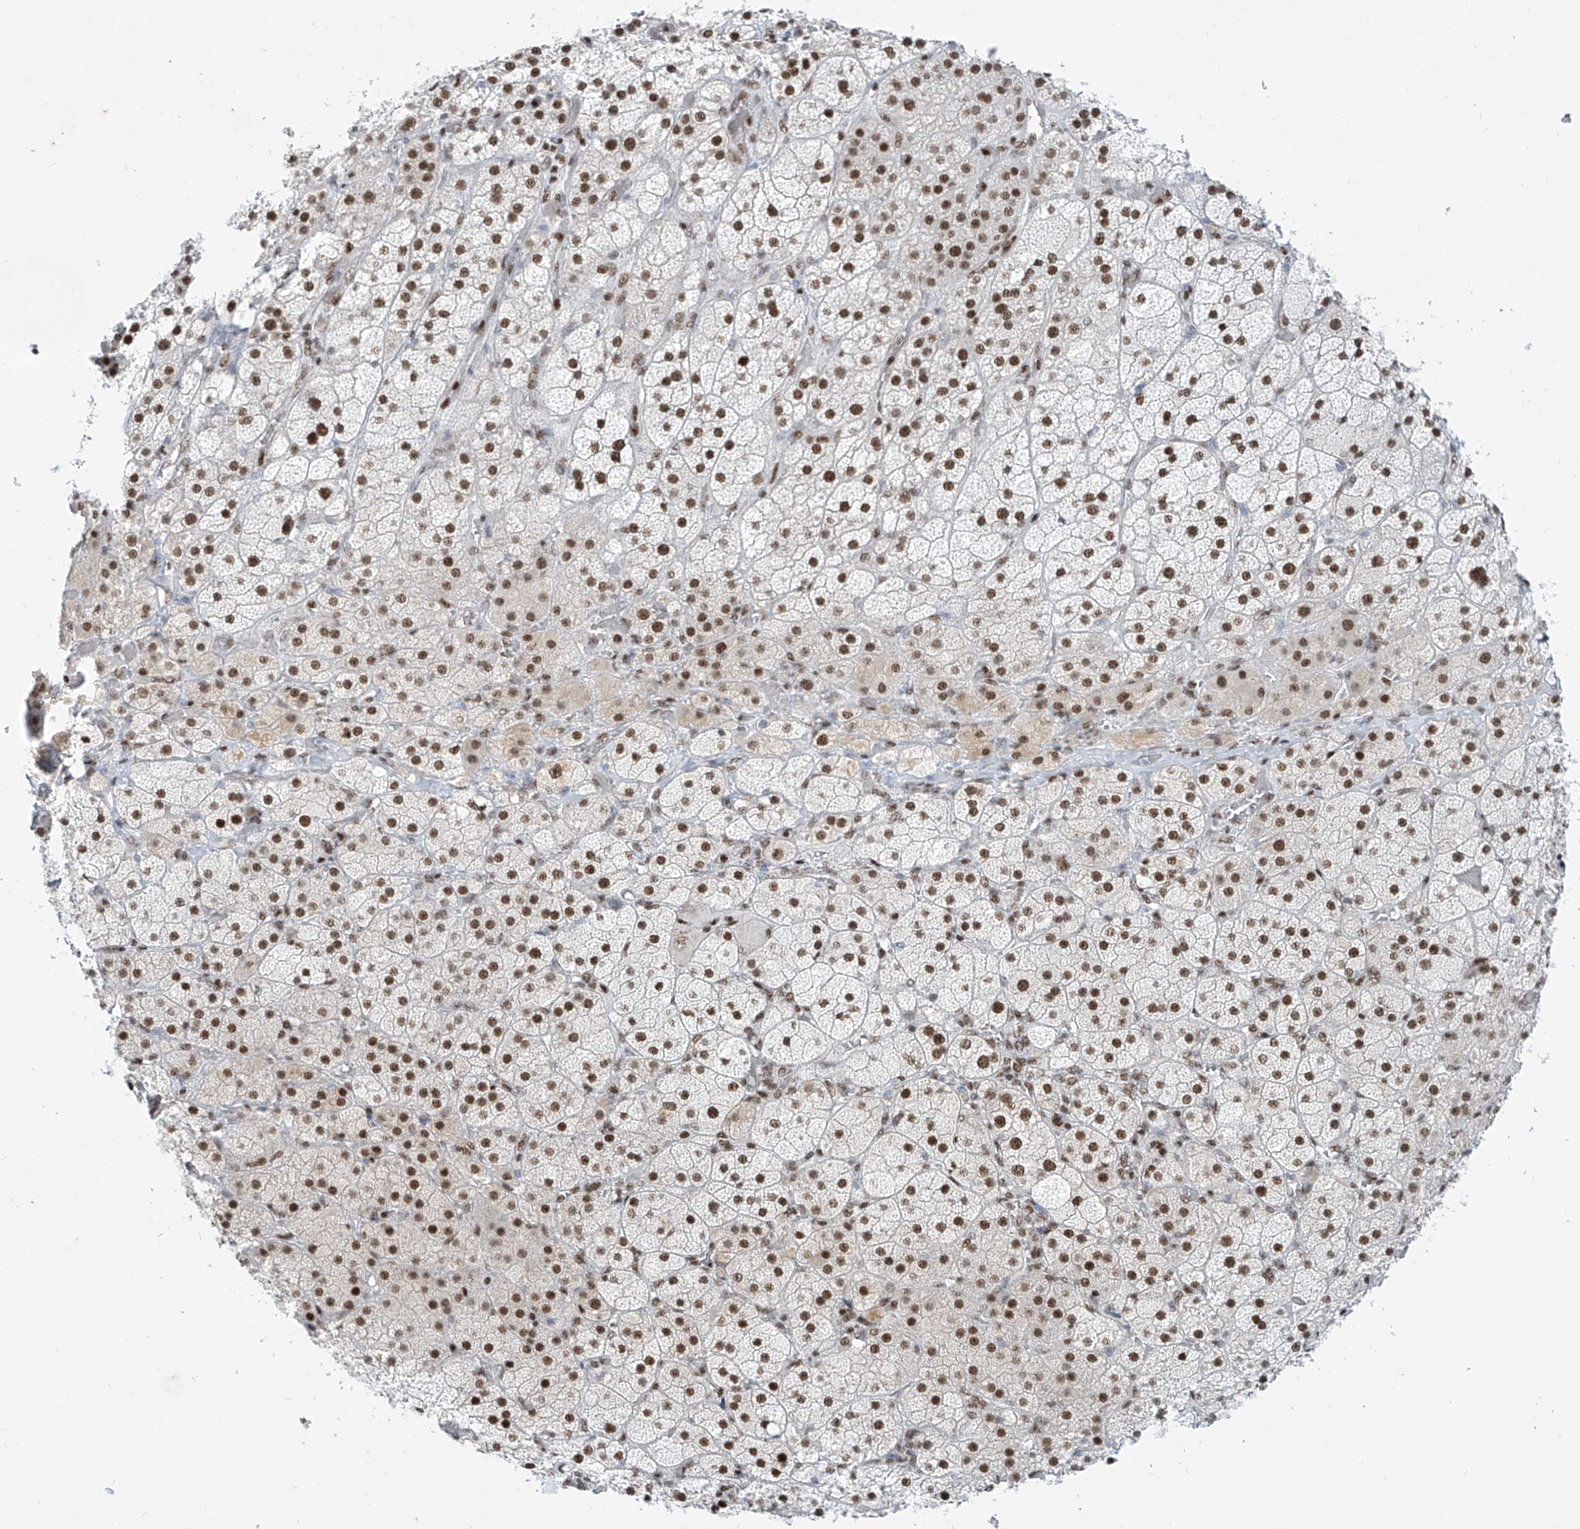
{"staining": {"intensity": "strong", "quantity": ">75%", "location": "nuclear"}, "tissue": "adrenal gland", "cell_type": "Glandular cells", "image_type": "normal", "snomed": [{"axis": "morphology", "description": "Normal tissue, NOS"}, {"axis": "topography", "description": "Adrenal gland"}], "caption": "A micrograph of adrenal gland stained for a protein displays strong nuclear brown staining in glandular cells. Using DAB (3,3'-diaminobenzidine) (brown) and hematoxylin (blue) stains, captured at high magnification using brightfield microscopy.", "gene": "TAF4", "patient": {"sex": "male", "age": 57}}